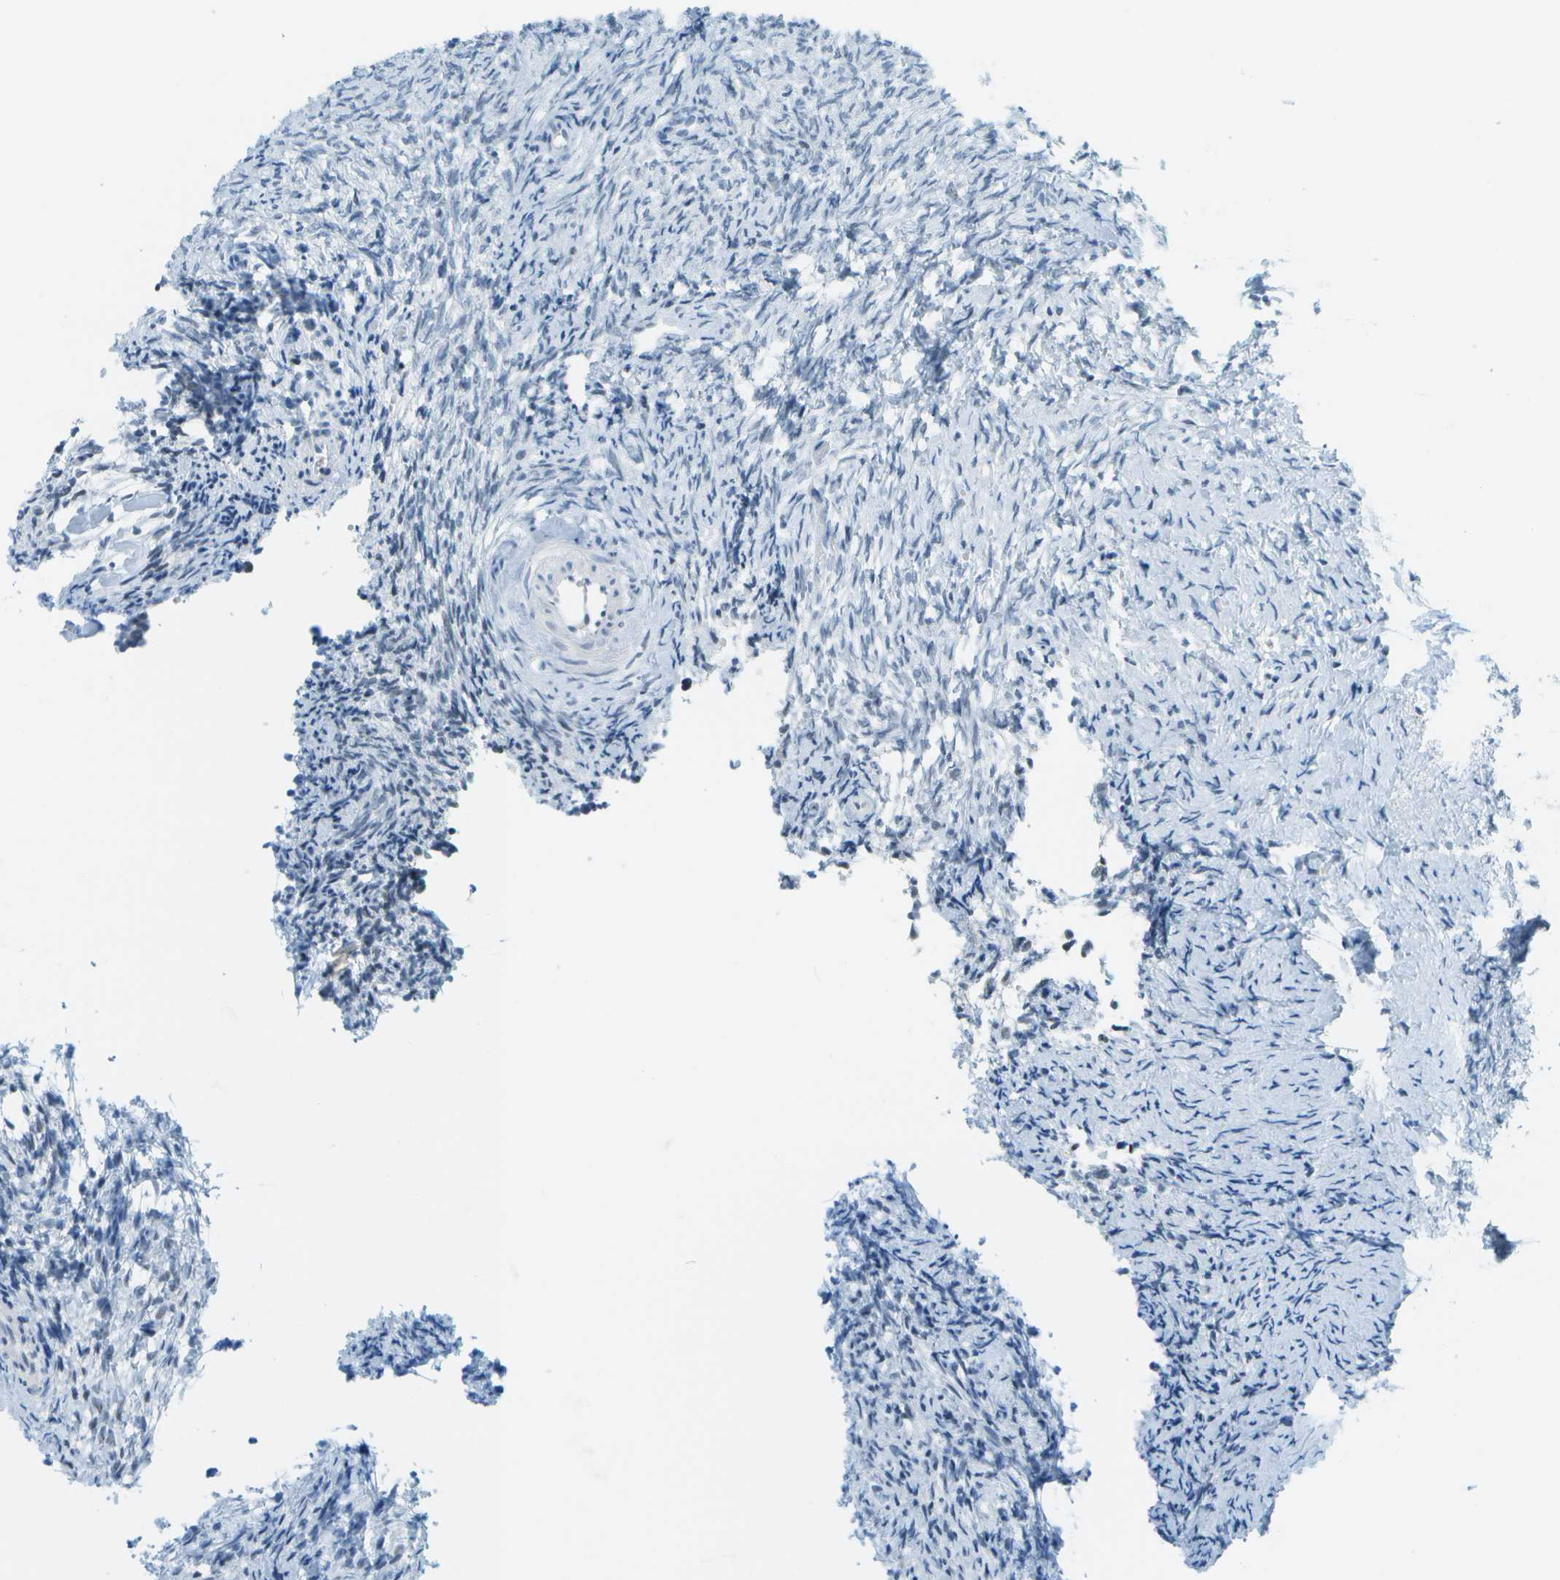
{"staining": {"intensity": "negative", "quantity": "none", "location": "none"}, "tissue": "ovary", "cell_type": "Ovarian stroma cells", "image_type": "normal", "snomed": [{"axis": "morphology", "description": "Normal tissue, NOS"}, {"axis": "topography", "description": "Ovary"}], "caption": "Ovarian stroma cells are negative for protein expression in normal human ovary. (DAB immunohistochemistry (IHC) visualized using brightfield microscopy, high magnification).", "gene": "NEK11", "patient": {"sex": "female", "age": 41}}